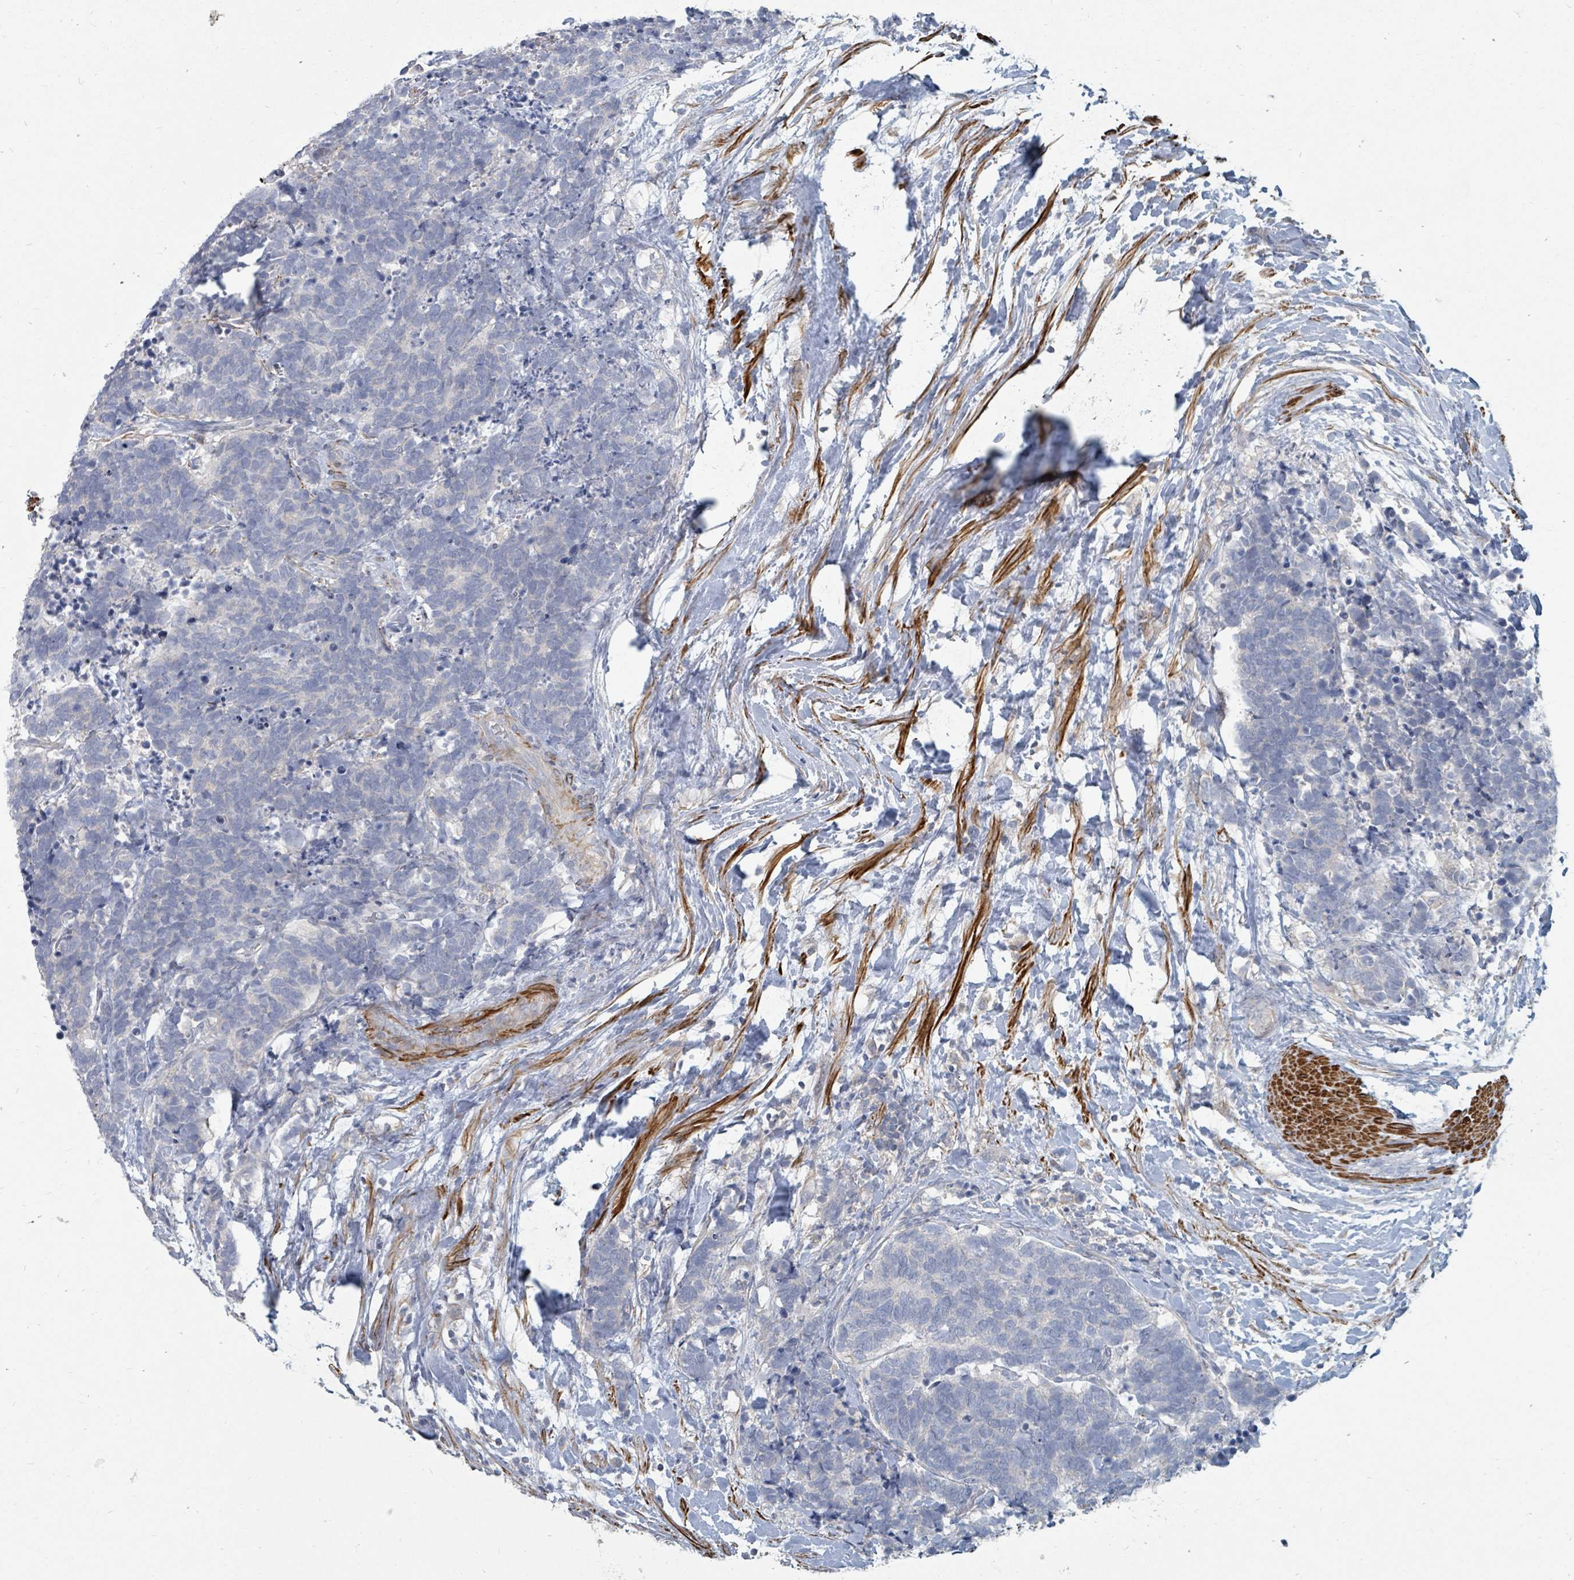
{"staining": {"intensity": "negative", "quantity": "none", "location": "none"}, "tissue": "carcinoid", "cell_type": "Tumor cells", "image_type": "cancer", "snomed": [{"axis": "morphology", "description": "Carcinoma, NOS"}, {"axis": "morphology", "description": "Carcinoid, malignant, NOS"}, {"axis": "topography", "description": "Prostate"}], "caption": "Tumor cells are negative for brown protein staining in malignant carcinoid.", "gene": "ARGFX", "patient": {"sex": "male", "age": 57}}